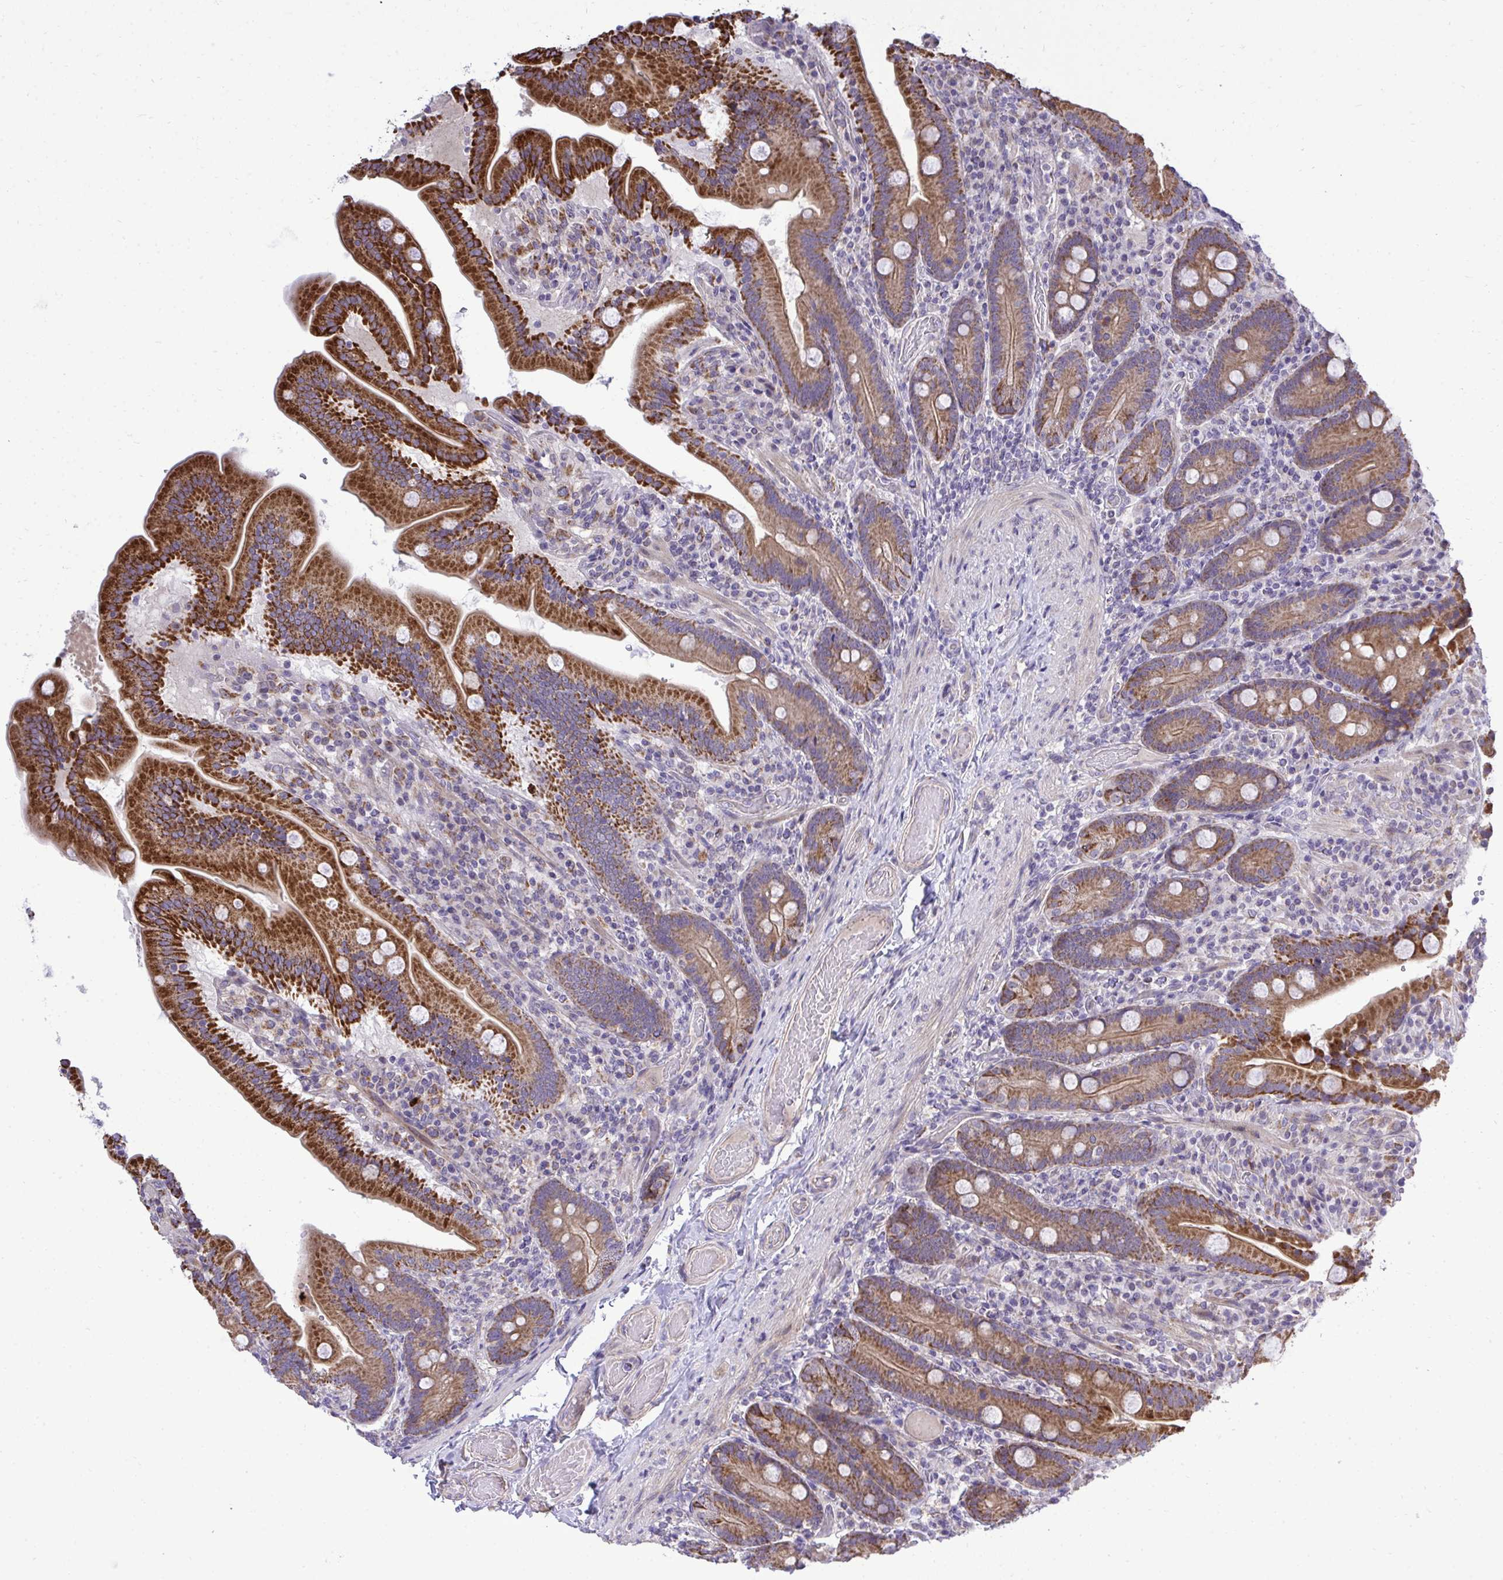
{"staining": {"intensity": "strong", "quantity": ">75%", "location": "cytoplasmic/membranous"}, "tissue": "duodenum", "cell_type": "Glandular cells", "image_type": "normal", "snomed": [{"axis": "morphology", "description": "Normal tissue, NOS"}, {"axis": "topography", "description": "Duodenum"}], "caption": "Duodenum stained for a protein exhibits strong cytoplasmic/membranous positivity in glandular cells. The staining was performed using DAB to visualize the protein expression in brown, while the nuclei were stained in blue with hematoxylin (Magnification: 20x).", "gene": "XAF1", "patient": {"sex": "female", "age": 62}}